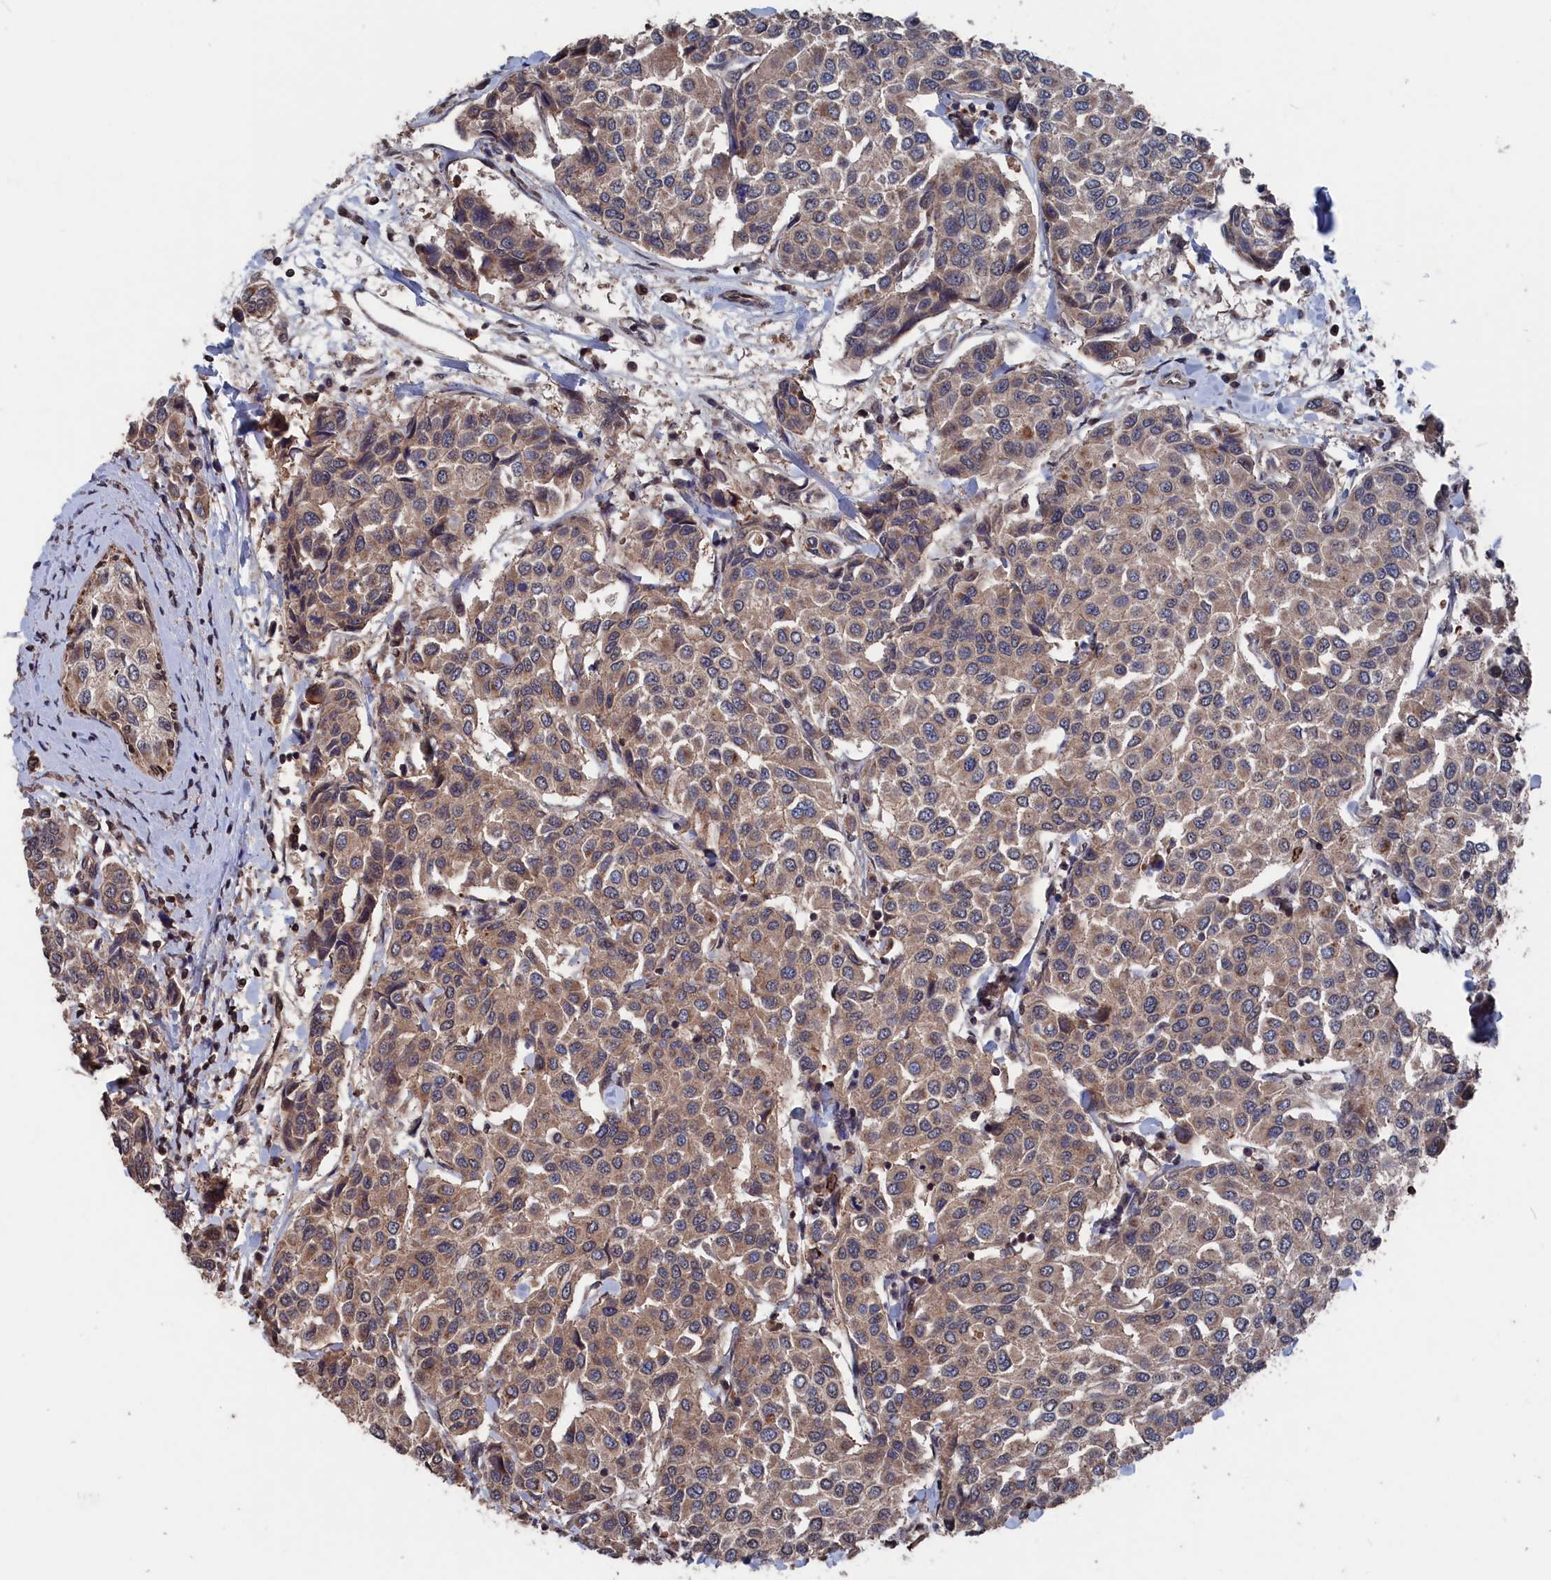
{"staining": {"intensity": "weak", "quantity": ">75%", "location": "cytoplasmic/membranous"}, "tissue": "breast cancer", "cell_type": "Tumor cells", "image_type": "cancer", "snomed": [{"axis": "morphology", "description": "Duct carcinoma"}, {"axis": "topography", "description": "Breast"}], "caption": "Breast intraductal carcinoma was stained to show a protein in brown. There is low levels of weak cytoplasmic/membranous expression in about >75% of tumor cells.", "gene": "PDE12", "patient": {"sex": "female", "age": 55}}